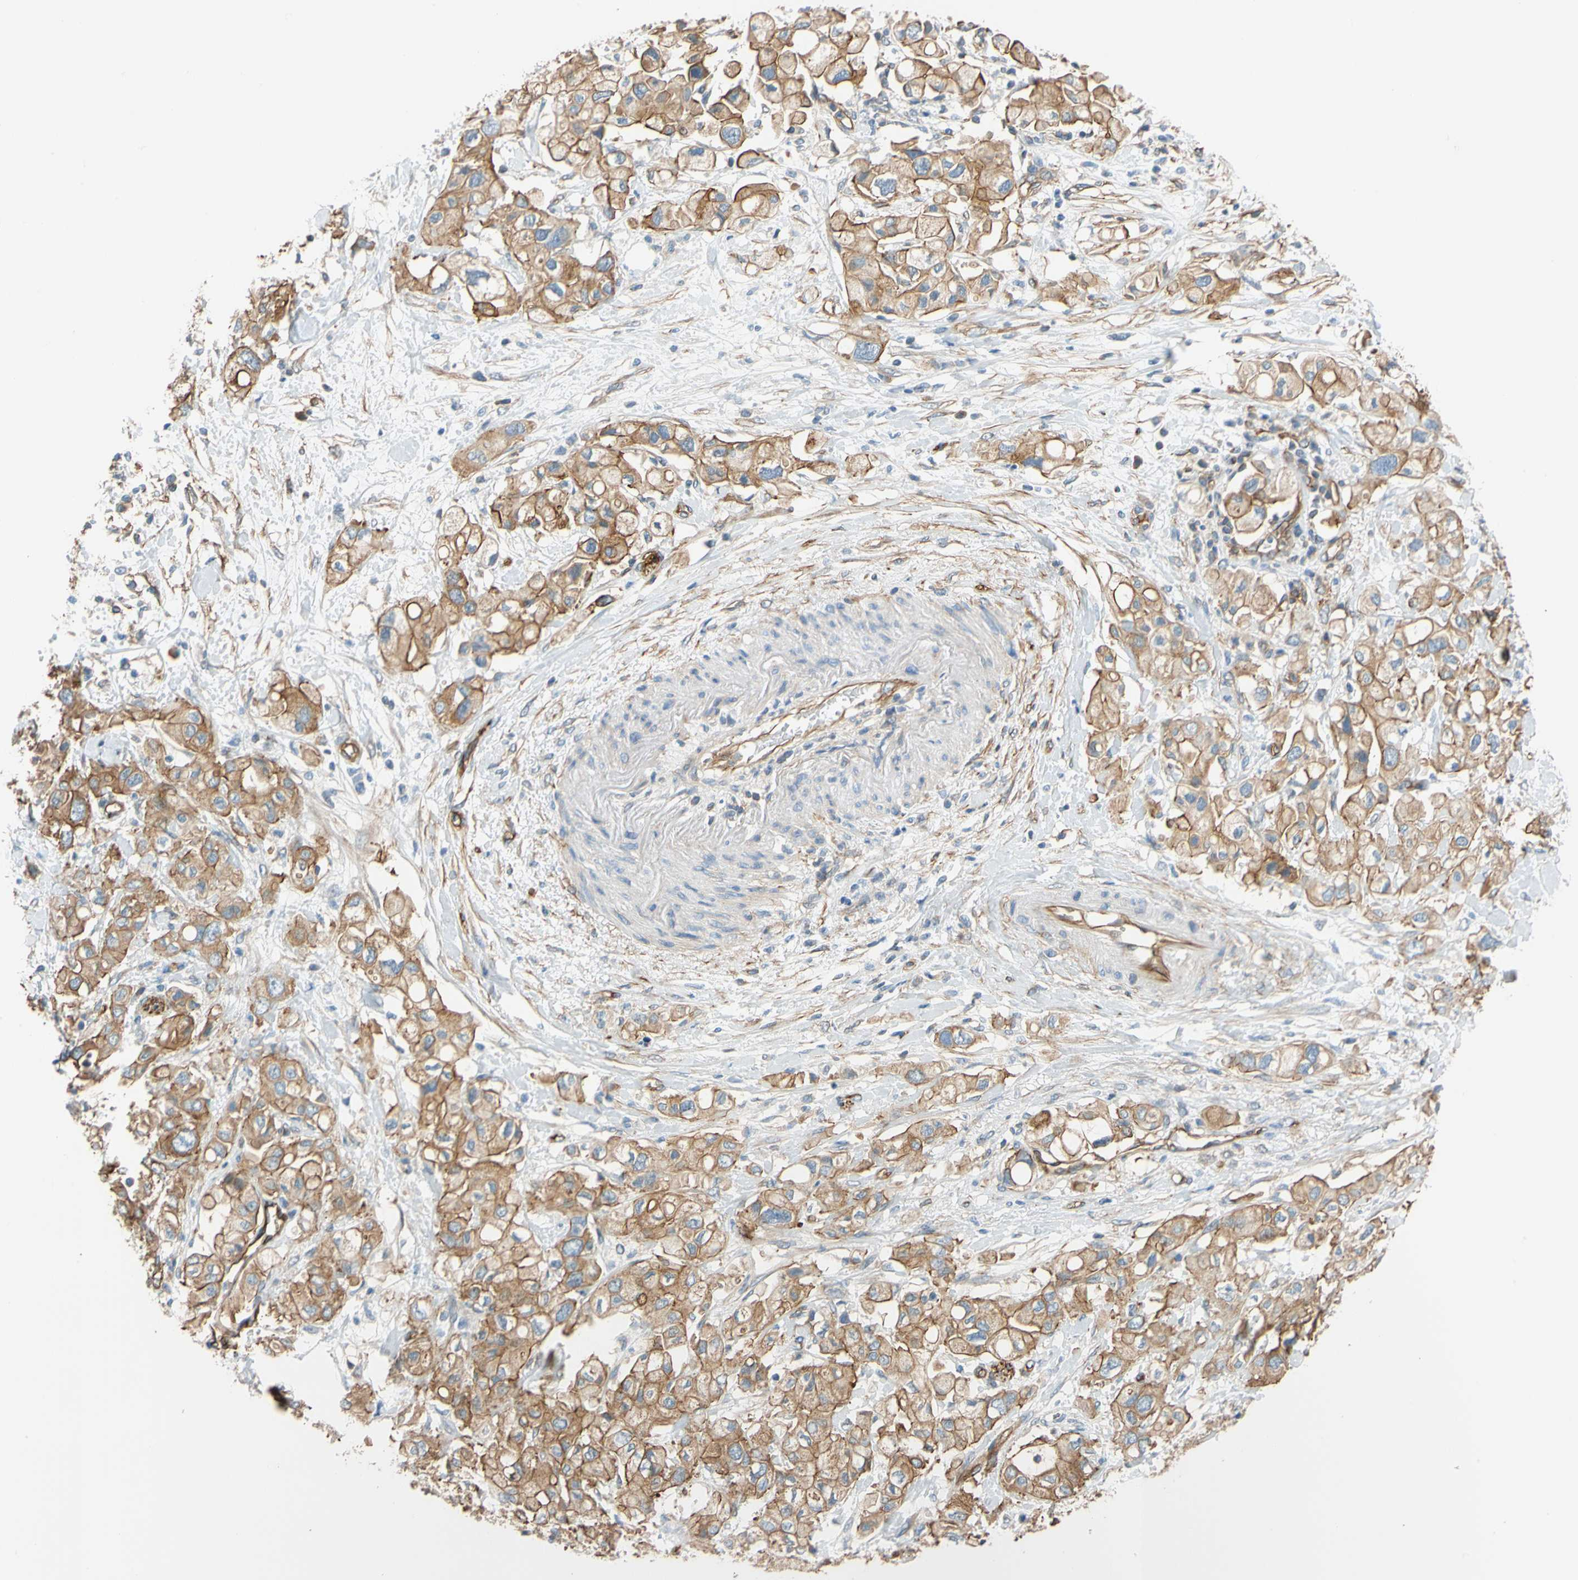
{"staining": {"intensity": "moderate", "quantity": ">75%", "location": "cytoplasmic/membranous"}, "tissue": "pancreatic cancer", "cell_type": "Tumor cells", "image_type": "cancer", "snomed": [{"axis": "morphology", "description": "Adenocarcinoma, NOS"}, {"axis": "topography", "description": "Pancreas"}], "caption": "There is medium levels of moderate cytoplasmic/membranous expression in tumor cells of pancreatic cancer (adenocarcinoma), as demonstrated by immunohistochemical staining (brown color).", "gene": "SPTAN1", "patient": {"sex": "female", "age": 56}}